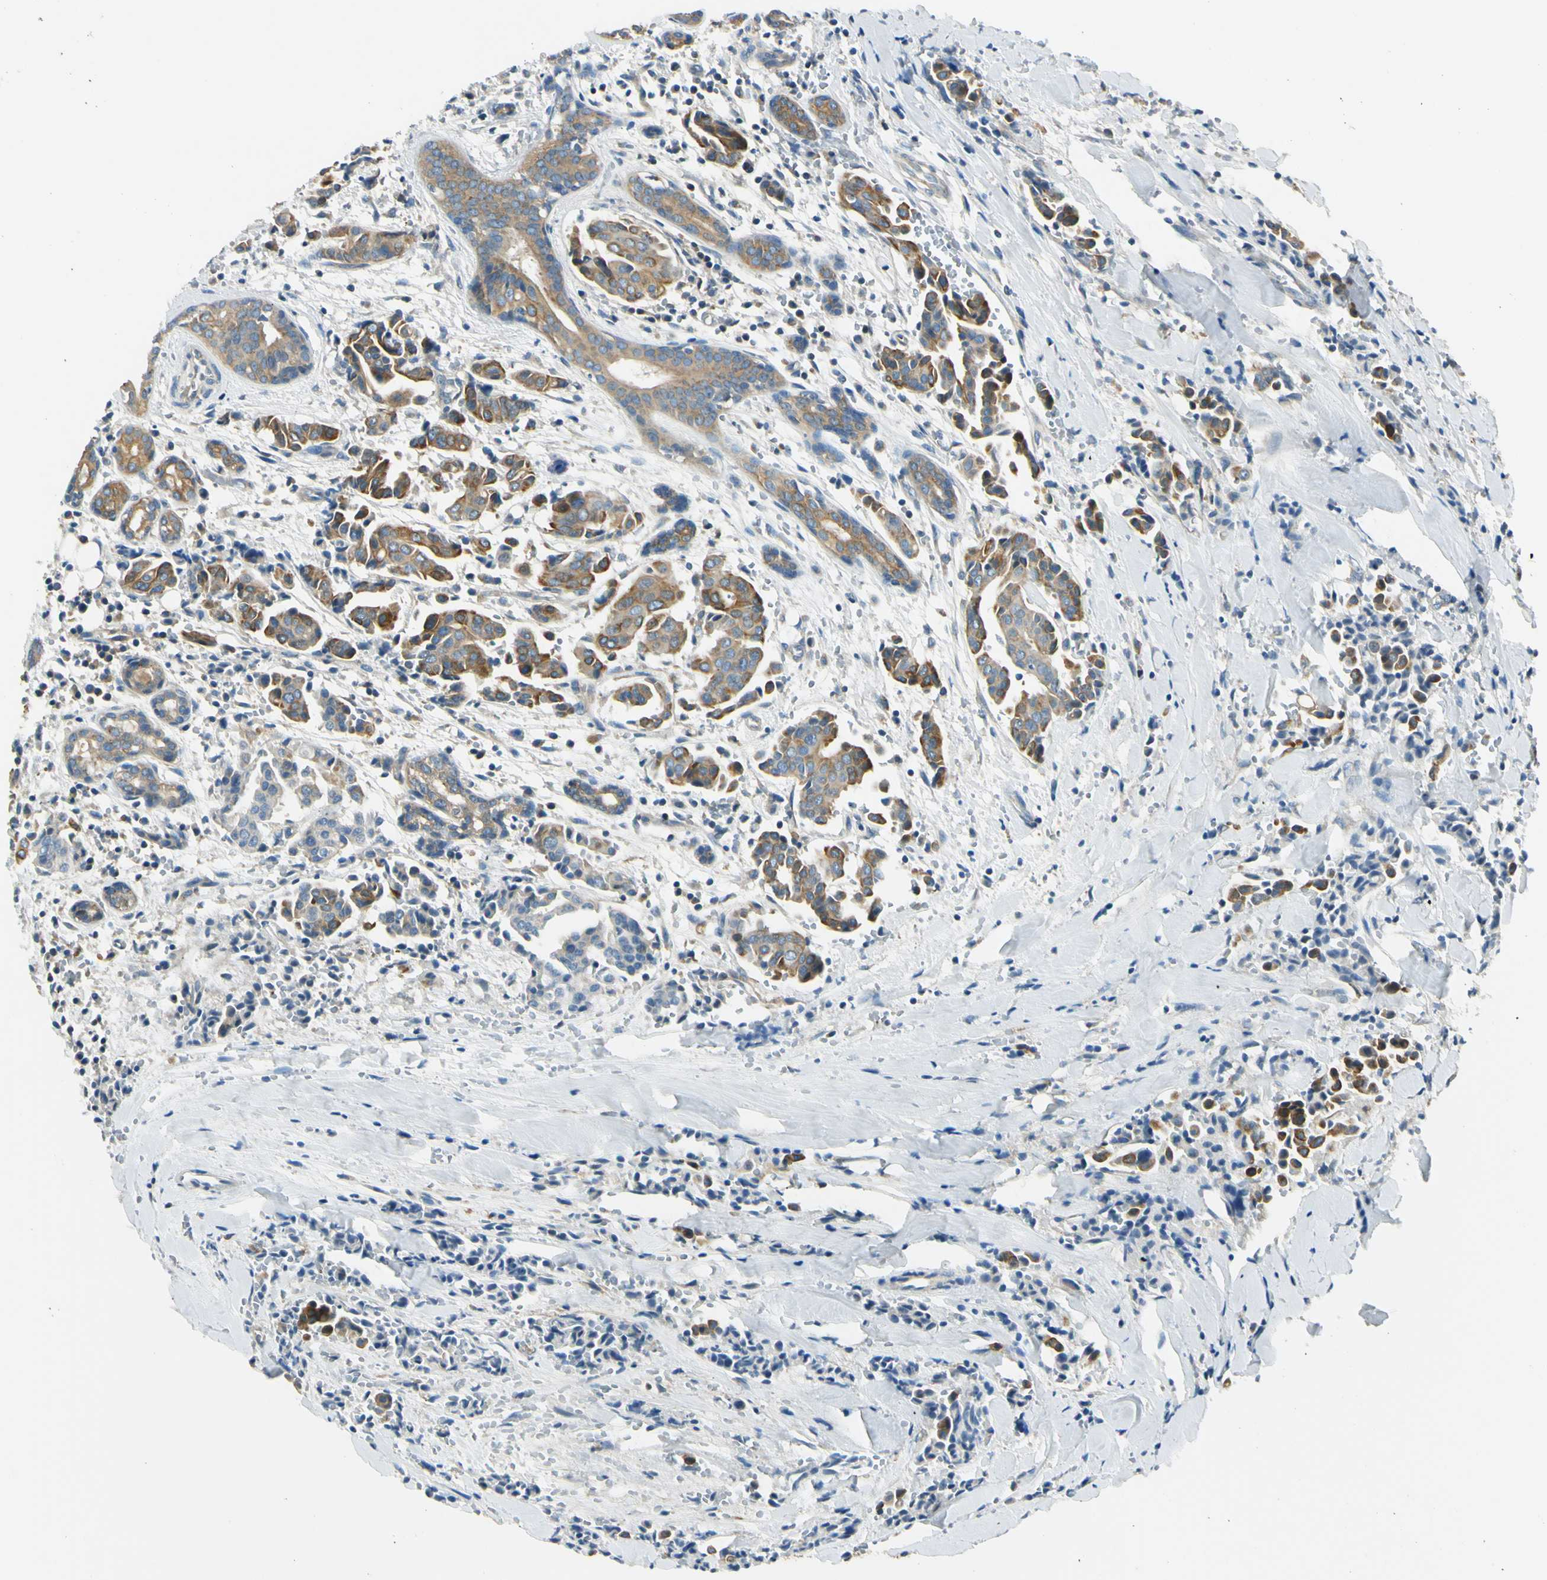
{"staining": {"intensity": "moderate", "quantity": ">75%", "location": "cytoplasmic/membranous"}, "tissue": "head and neck cancer", "cell_type": "Tumor cells", "image_type": "cancer", "snomed": [{"axis": "morphology", "description": "Adenocarcinoma, NOS"}, {"axis": "topography", "description": "Salivary gland"}, {"axis": "topography", "description": "Head-Neck"}], "caption": "Approximately >75% of tumor cells in head and neck cancer show moderate cytoplasmic/membranous protein expression as visualized by brown immunohistochemical staining.", "gene": "LAMA3", "patient": {"sex": "female", "age": 59}}